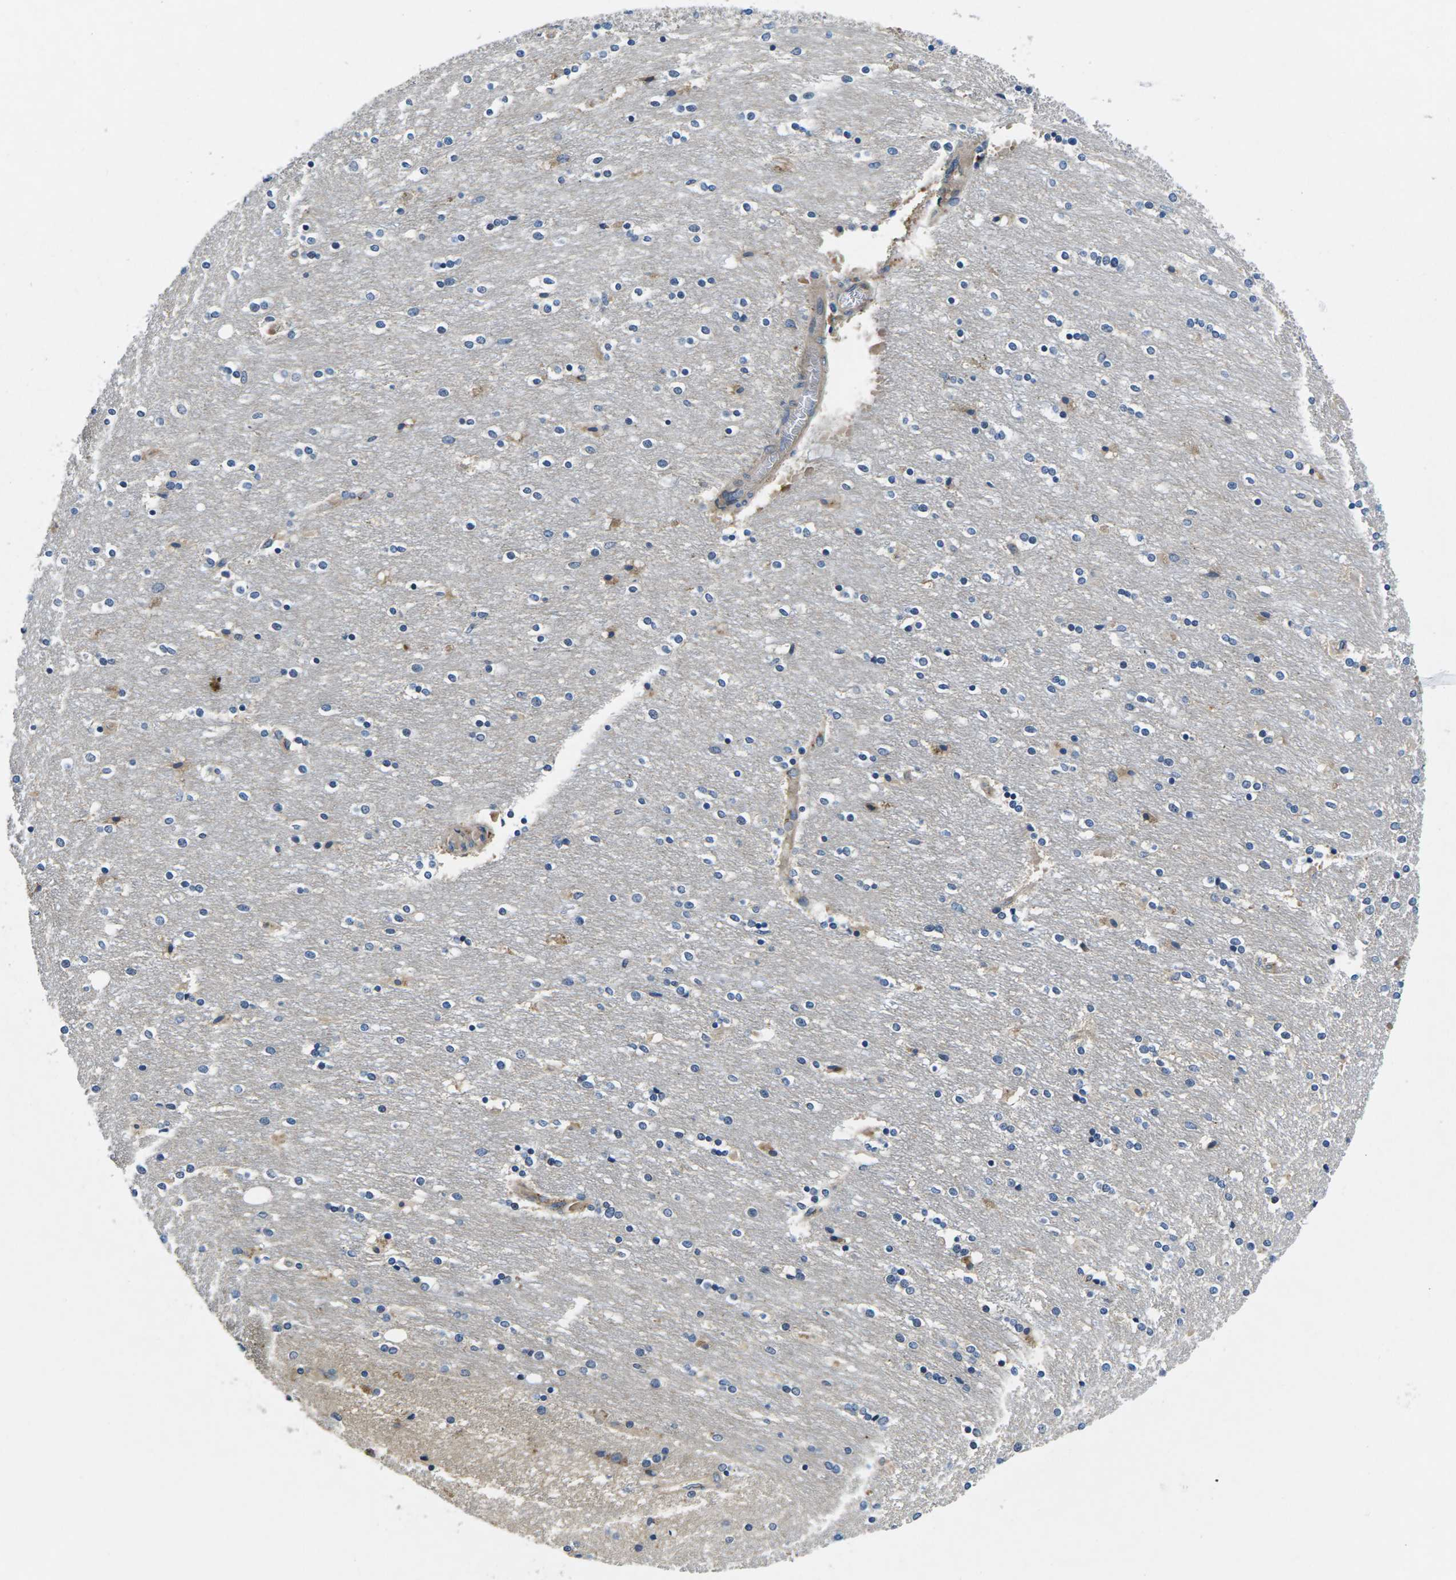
{"staining": {"intensity": "weak", "quantity": "<25%", "location": "cytoplasmic/membranous"}, "tissue": "caudate", "cell_type": "Glial cells", "image_type": "normal", "snomed": [{"axis": "morphology", "description": "Normal tissue, NOS"}, {"axis": "topography", "description": "Lateral ventricle wall"}], "caption": "This is a image of immunohistochemistry (IHC) staining of unremarkable caudate, which shows no positivity in glial cells. (DAB (3,3'-diaminobenzidine) immunohistochemistry (IHC) with hematoxylin counter stain).", "gene": "PLCE1", "patient": {"sex": "female", "age": 54}}